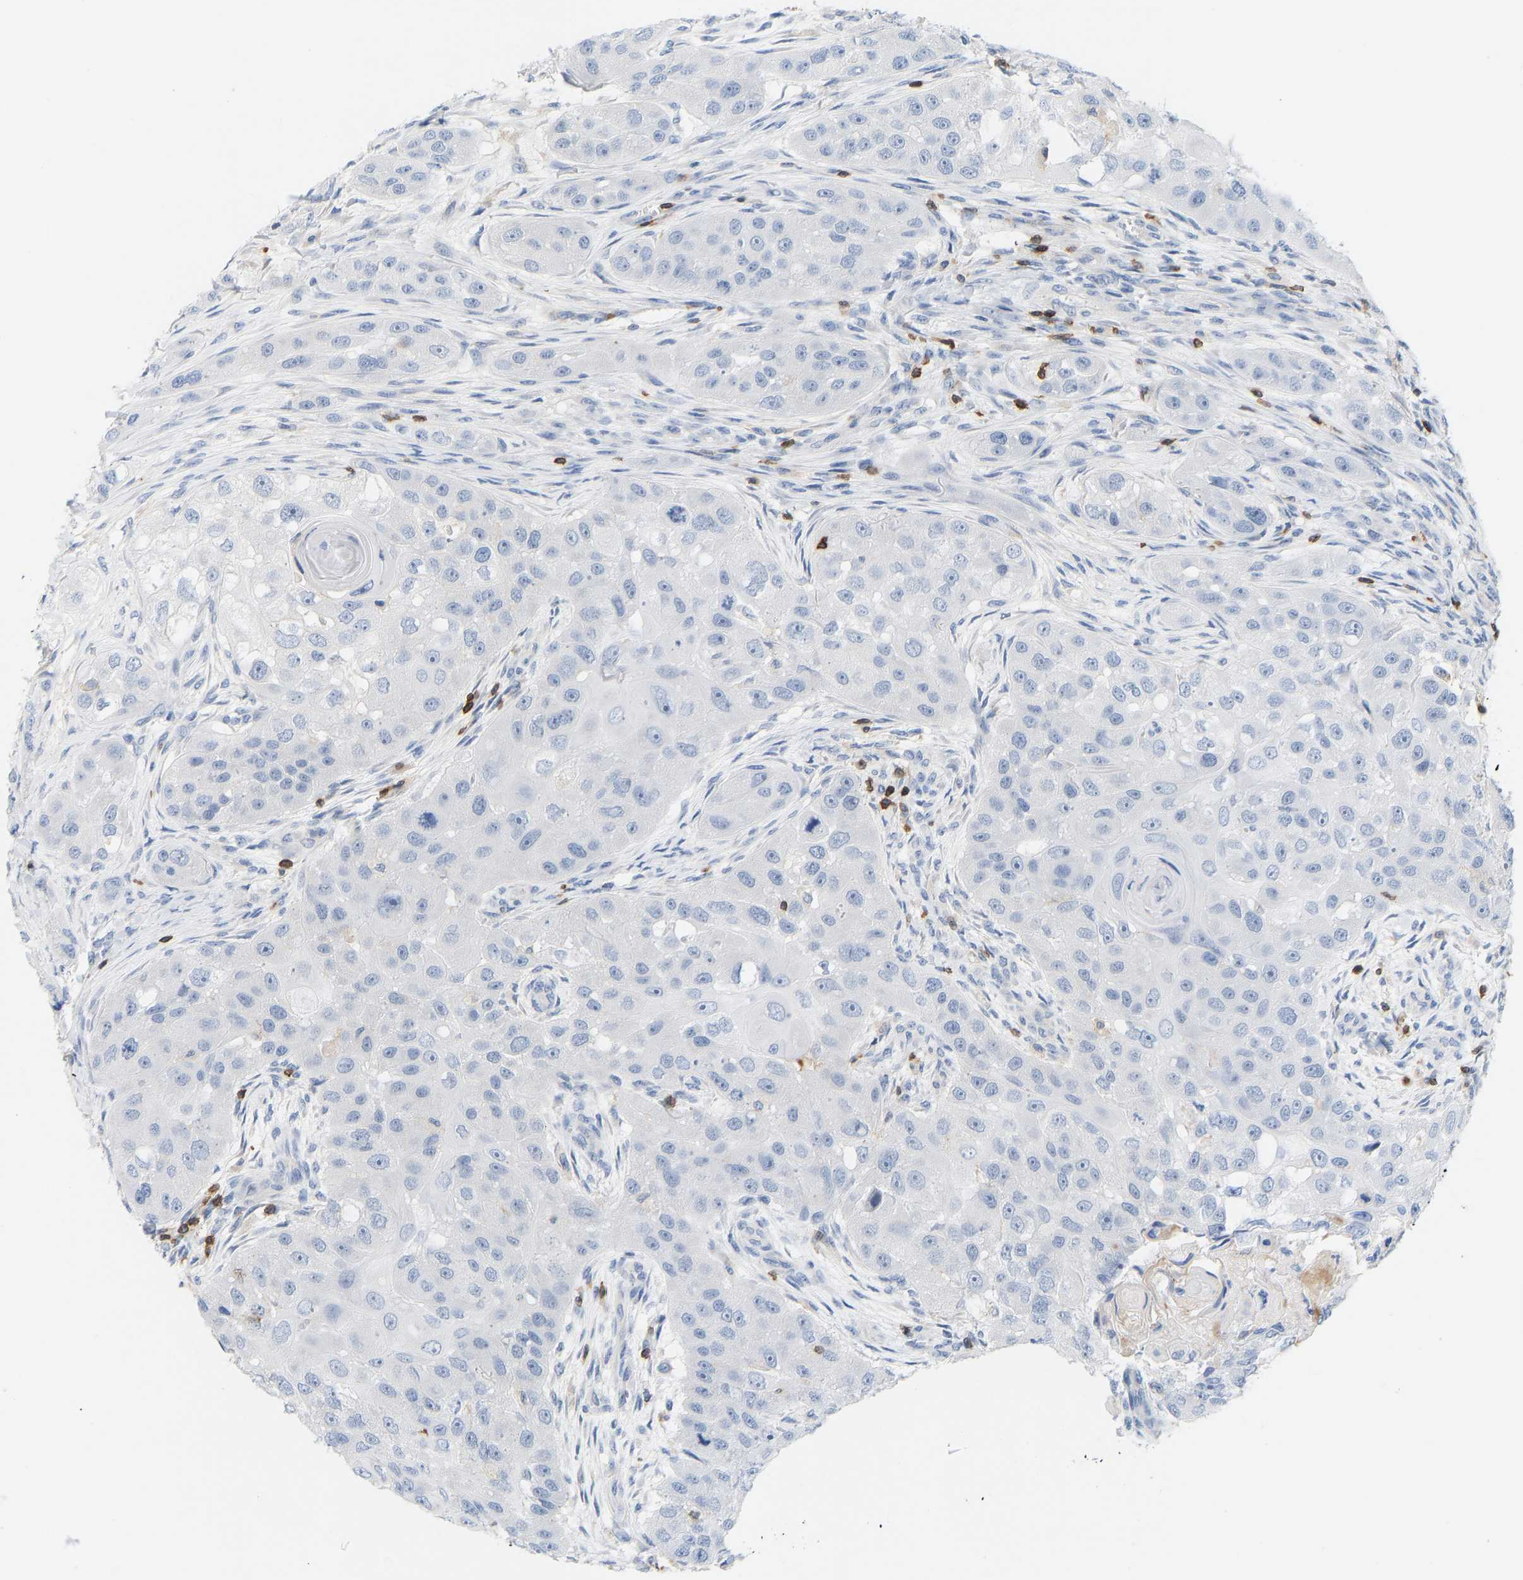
{"staining": {"intensity": "negative", "quantity": "none", "location": "none"}, "tissue": "head and neck cancer", "cell_type": "Tumor cells", "image_type": "cancer", "snomed": [{"axis": "morphology", "description": "Normal tissue, NOS"}, {"axis": "morphology", "description": "Squamous cell carcinoma, NOS"}, {"axis": "topography", "description": "Skeletal muscle"}, {"axis": "topography", "description": "Head-Neck"}], "caption": "There is no significant staining in tumor cells of head and neck cancer (squamous cell carcinoma). (DAB IHC visualized using brightfield microscopy, high magnification).", "gene": "EVL", "patient": {"sex": "male", "age": 51}}